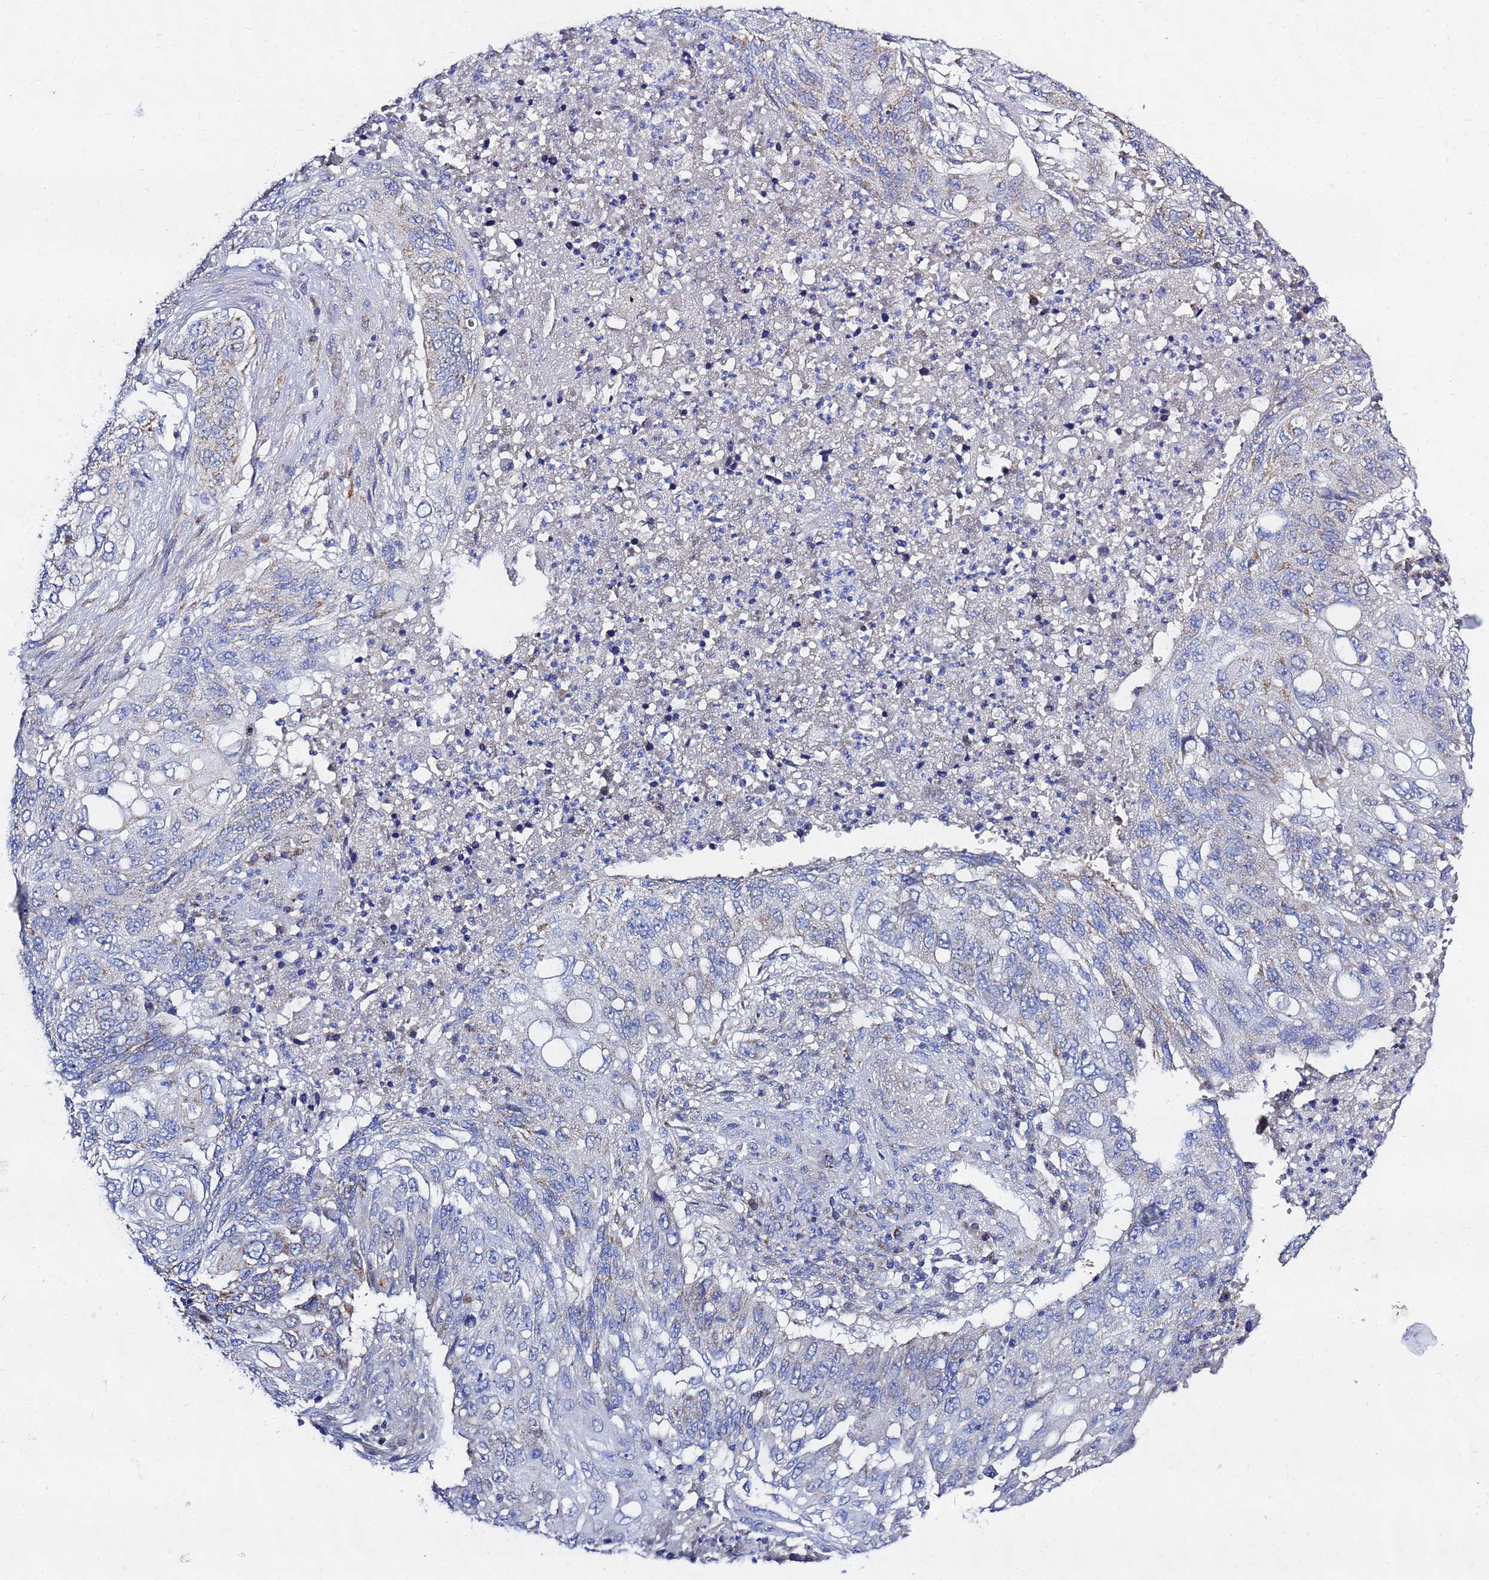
{"staining": {"intensity": "weak", "quantity": "<25%", "location": "cytoplasmic/membranous"}, "tissue": "lung cancer", "cell_type": "Tumor cells", "image_type": "cancer", "snomed": [{"axis": "morphology", "description": "Squamous cell carcinoma, NOS"}, {"axis": "topography", "description": "Lung"}], "caption": "High power microscopy image of an IHC histopathology image of lung squamous cell carcinoma, revealing no significant positivity in tumor cells.", "gene": "FAHD2A", "patient": {"sex": "female", "age": 63}}